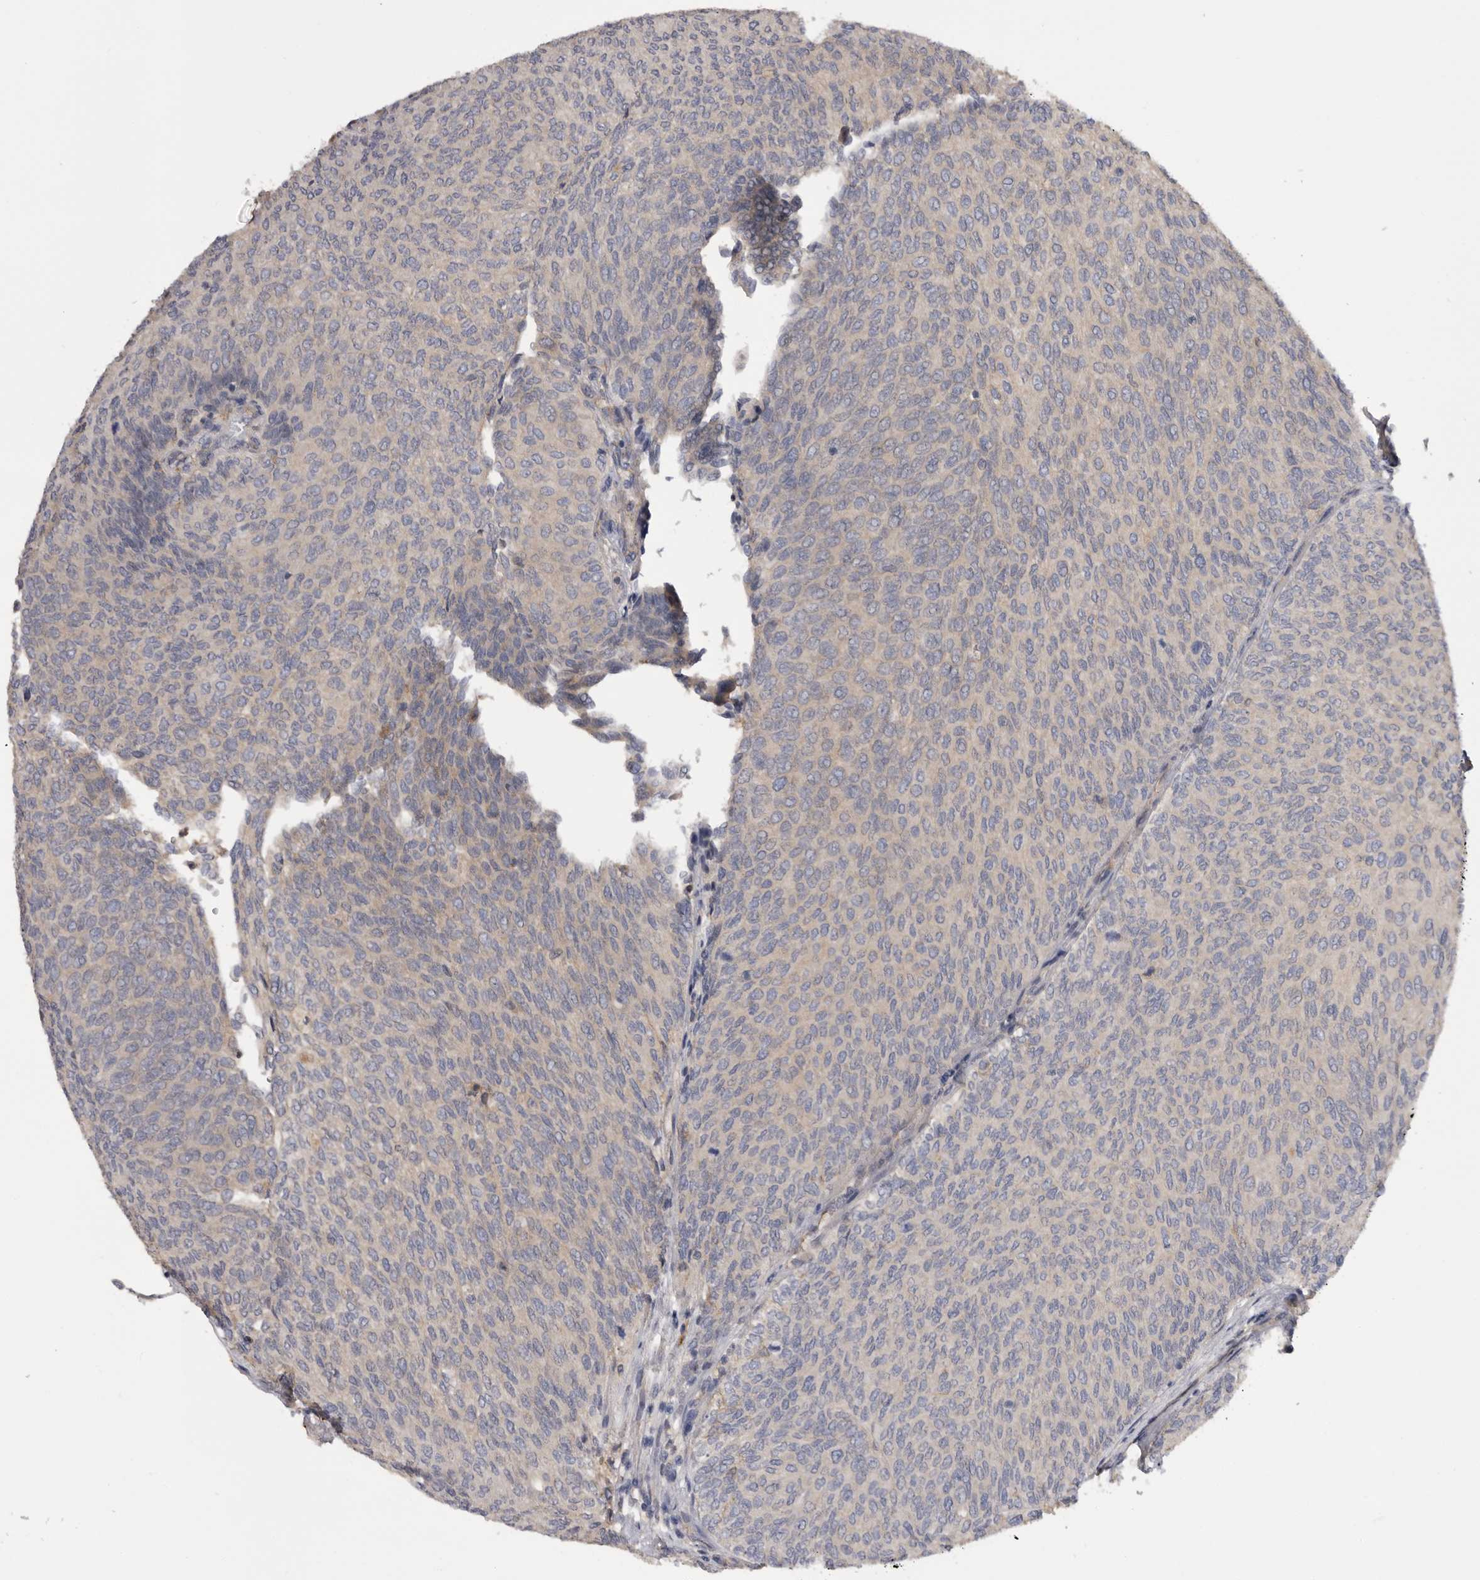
{"staining": {"intensity": "negative", "quantity": "none", "location": "none"}, "tissue": "urothelial cancer", "cell_type": "Tumor cells", "image_type": "cancer", "snomed": [{"axis": "morphology", "description": "Urothelial carcinoma, Low grade"}, {"axis": "topography", "description": "Urinary bladder"}], "caption": "Urothelial cancer was stained to show a protein in brown. There is no significant staining in tumor cells.", "gene": "INKA2", "patient": {"sex": "female", "age": 79}}